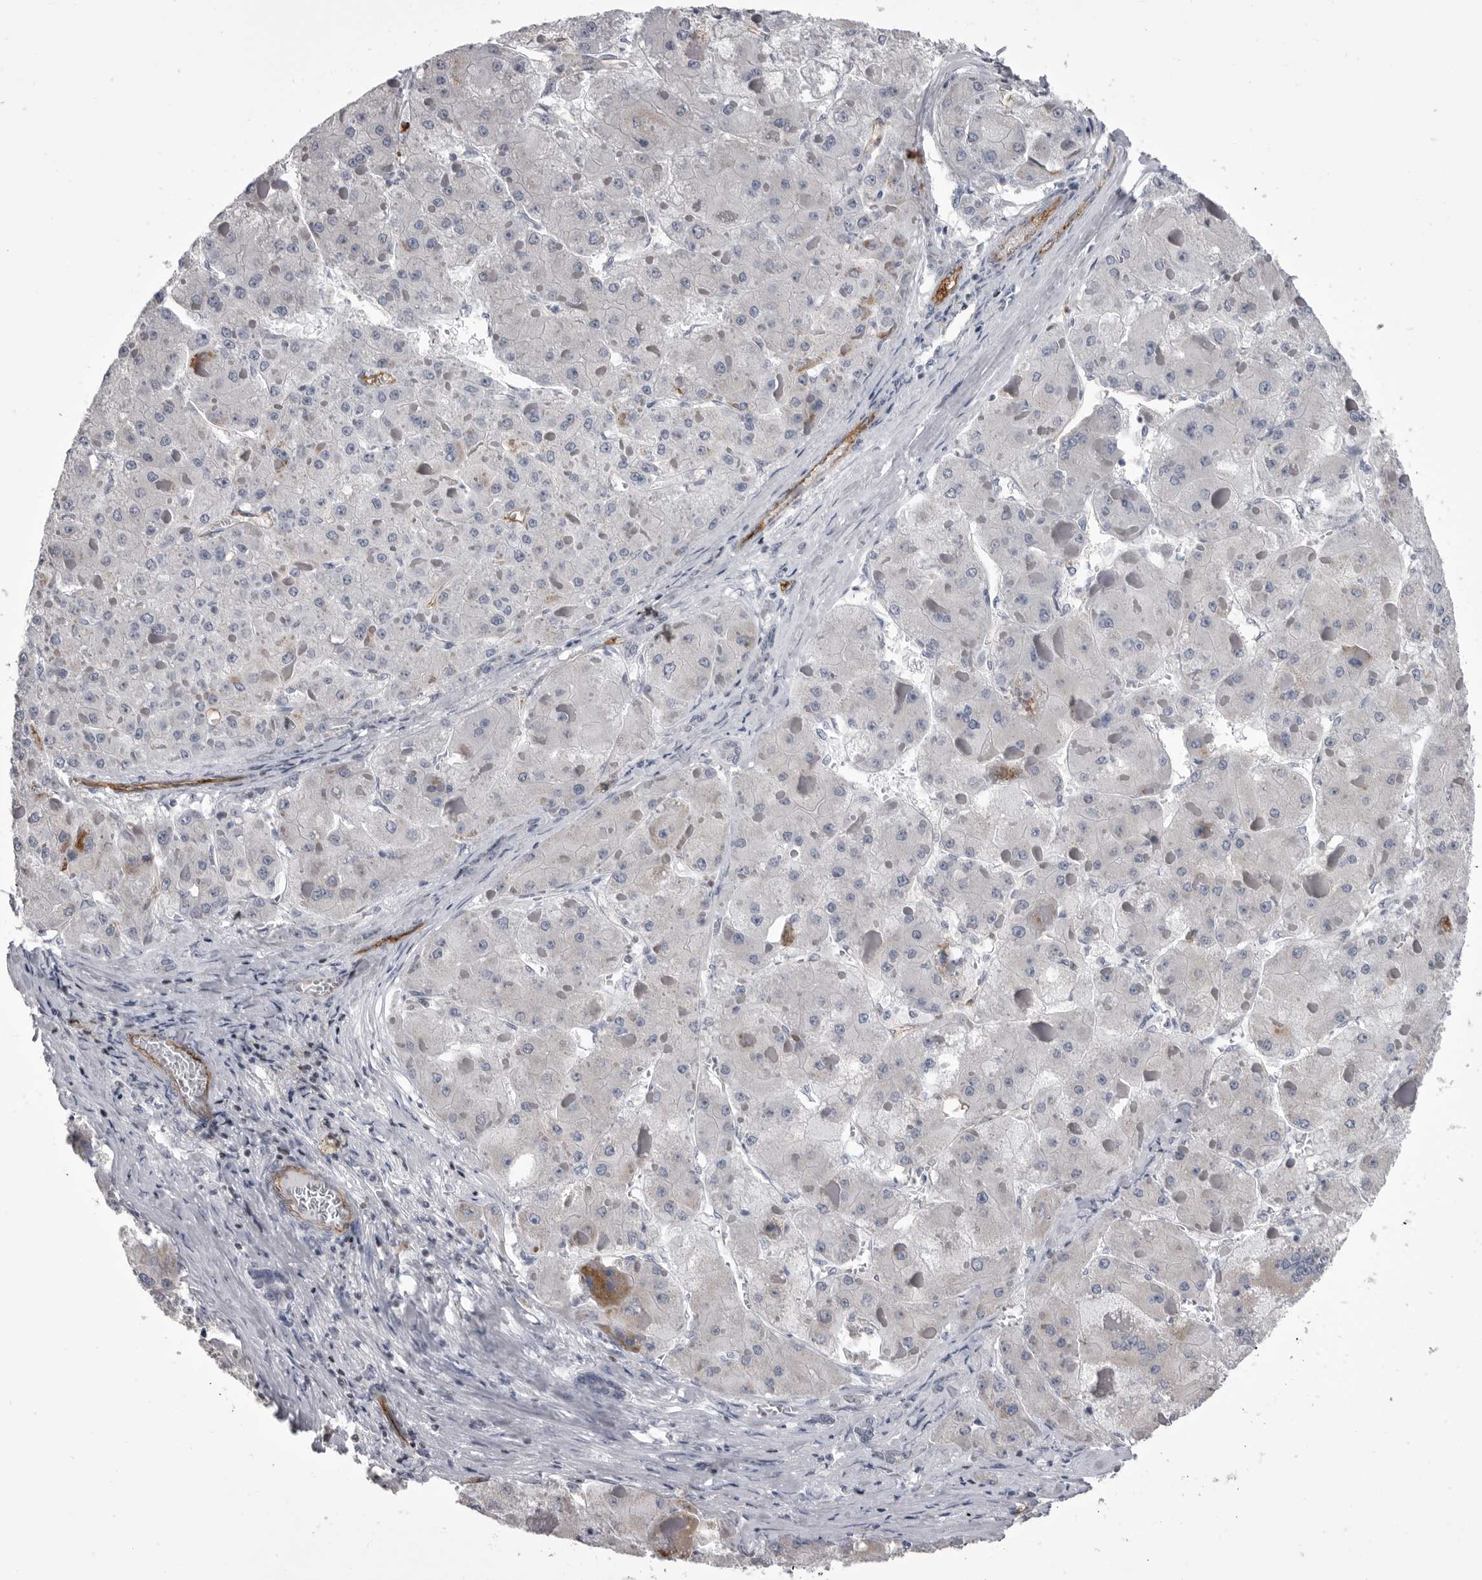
{"staining": {"intensity": "negative", "quantity": "none", "location": "none"}, "tissue": "liver cancer", "cell_type": "Tumor cells", "image_type": "cancer", "snomed": [{"axis": "morphology", "description": "Carcinoma, Hepatocellular, NOS"}, {"axis": "topography", "description": "Liver"}], "caption": "This image is of hepatocellular carcinoma (liver) stained with IHC to label a protein in brown with the nuclei are counter-stained blue. There is no expression in tumor cells.", "gene": "OPLAH", "patient": {"sex": "female", "age": 73}}